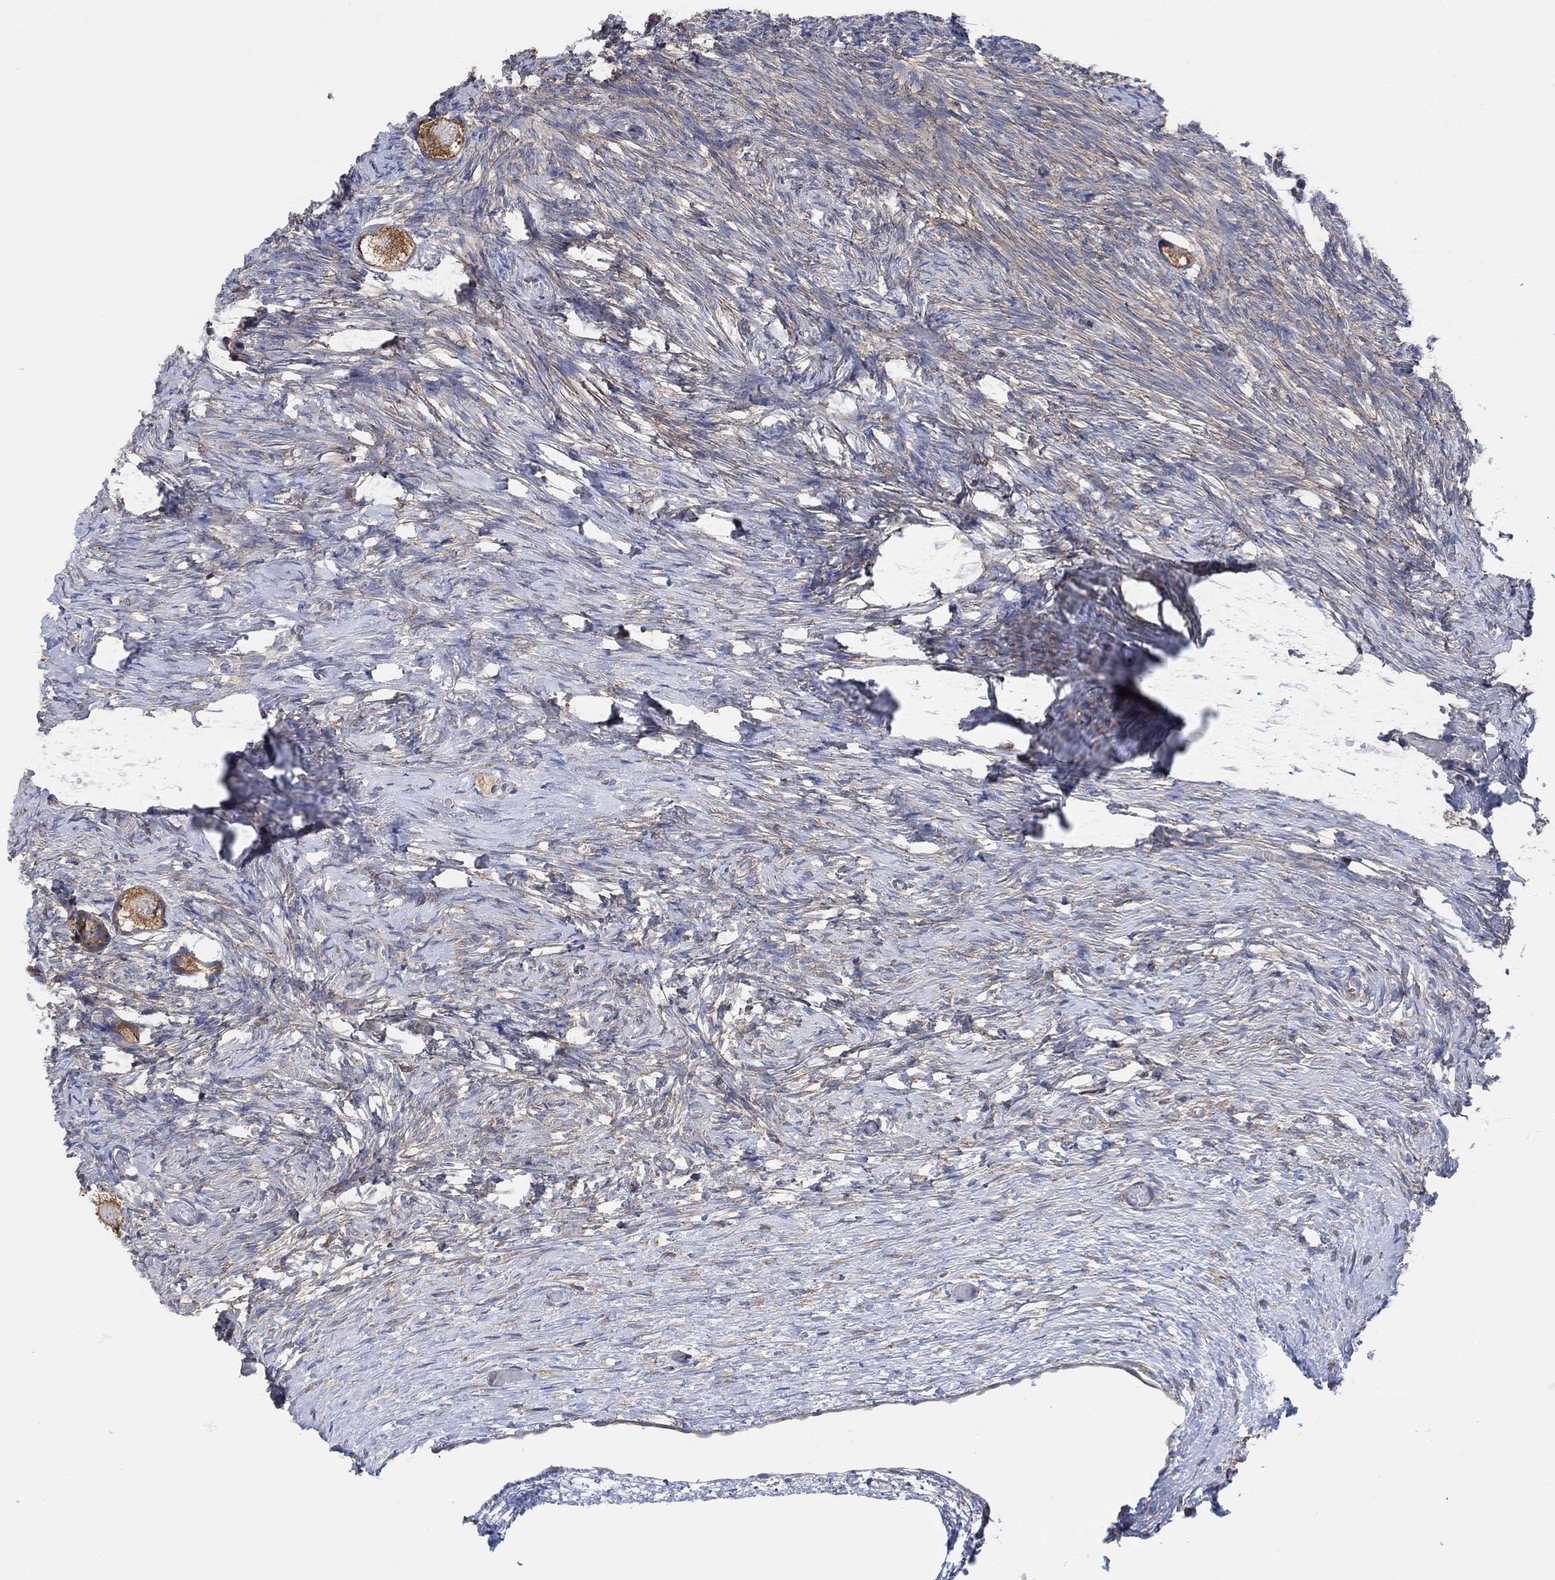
{"staining": {"intensity": "strong", "quantity": ">75%", "location": "cytoplasmic/membranous"}, "tissue": "ovary", "cell_type": "Follicle cells", "image_type": "normal", "snomed": [{"axis": "morphology", "description": "Normal tissue, NOS"}, {"axis": "topography", "description": "Ovary"}], "caption": "High-power microscopy captured an immunohistochemistry (IHC) micrograph of normal ovary, revealing strong cytoplasmic/membranous positivity in about >75% of follicle cells. The staining was performed using DAB, with brown indicating positive protein expression. Nuclei are stained blue with hematoxylin.", "gene": "BLOC1S3", "patient": {"sex": "female", "age": 27}}